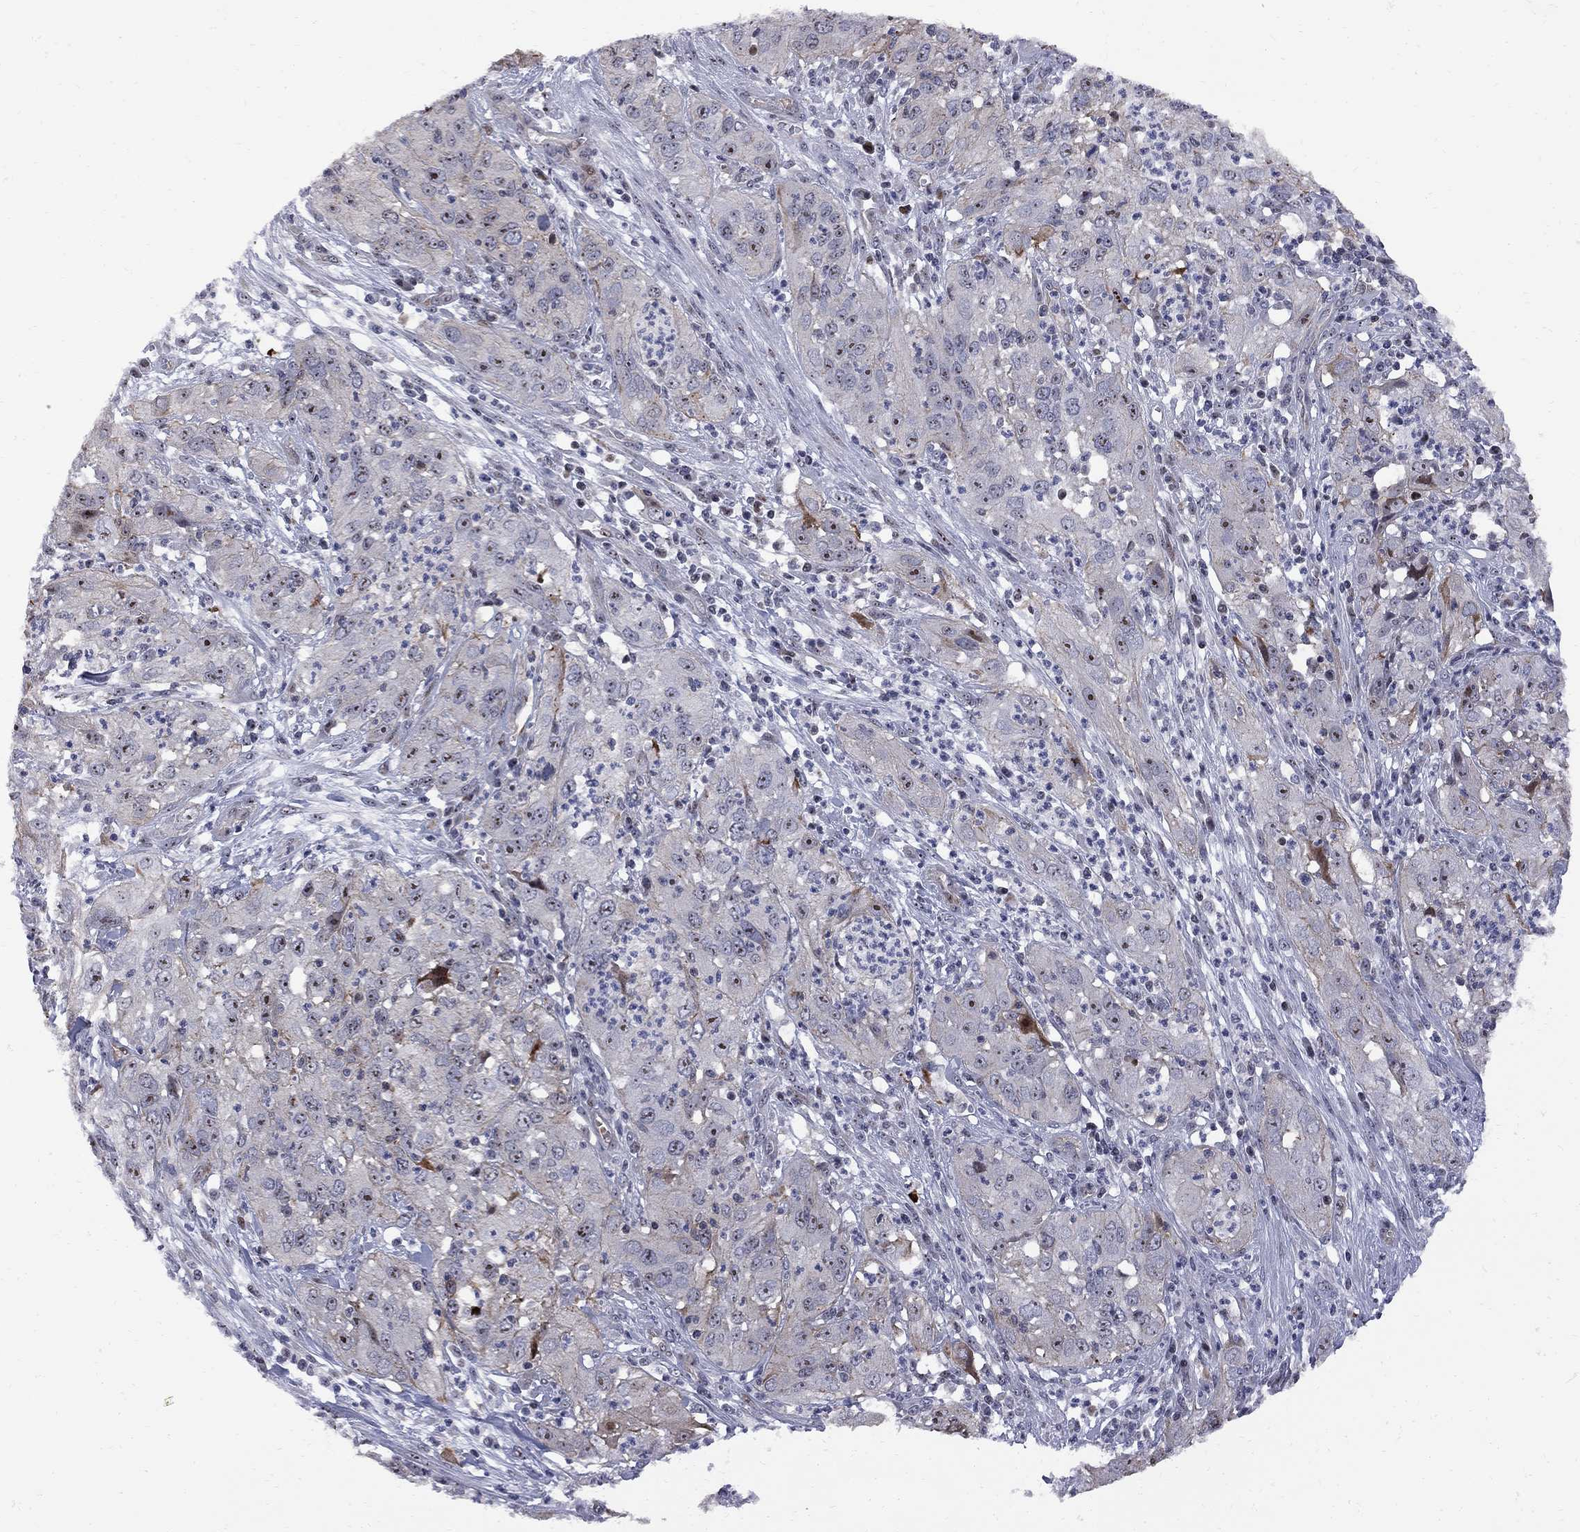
{"staining": {"intensity": "moderate", "quantity": "<25%", "location": "nuclear"}, "tissue": "cervical cancer", "cell_type": "Tumor cells", "image_type": "cancer", "snomed": [{"axis": "morphology", "description": "Squamous cell carcinoma, NOS"}, {"axis": "topography", "description": "Cervix"}], "caption": "Brown immunohistochemical staining in cervical cancer demonstrates moderate nuclear staining in about <25% of tumor cells.", "gene": "DHX33", "patient": {"sex": "female", "age": 32}}